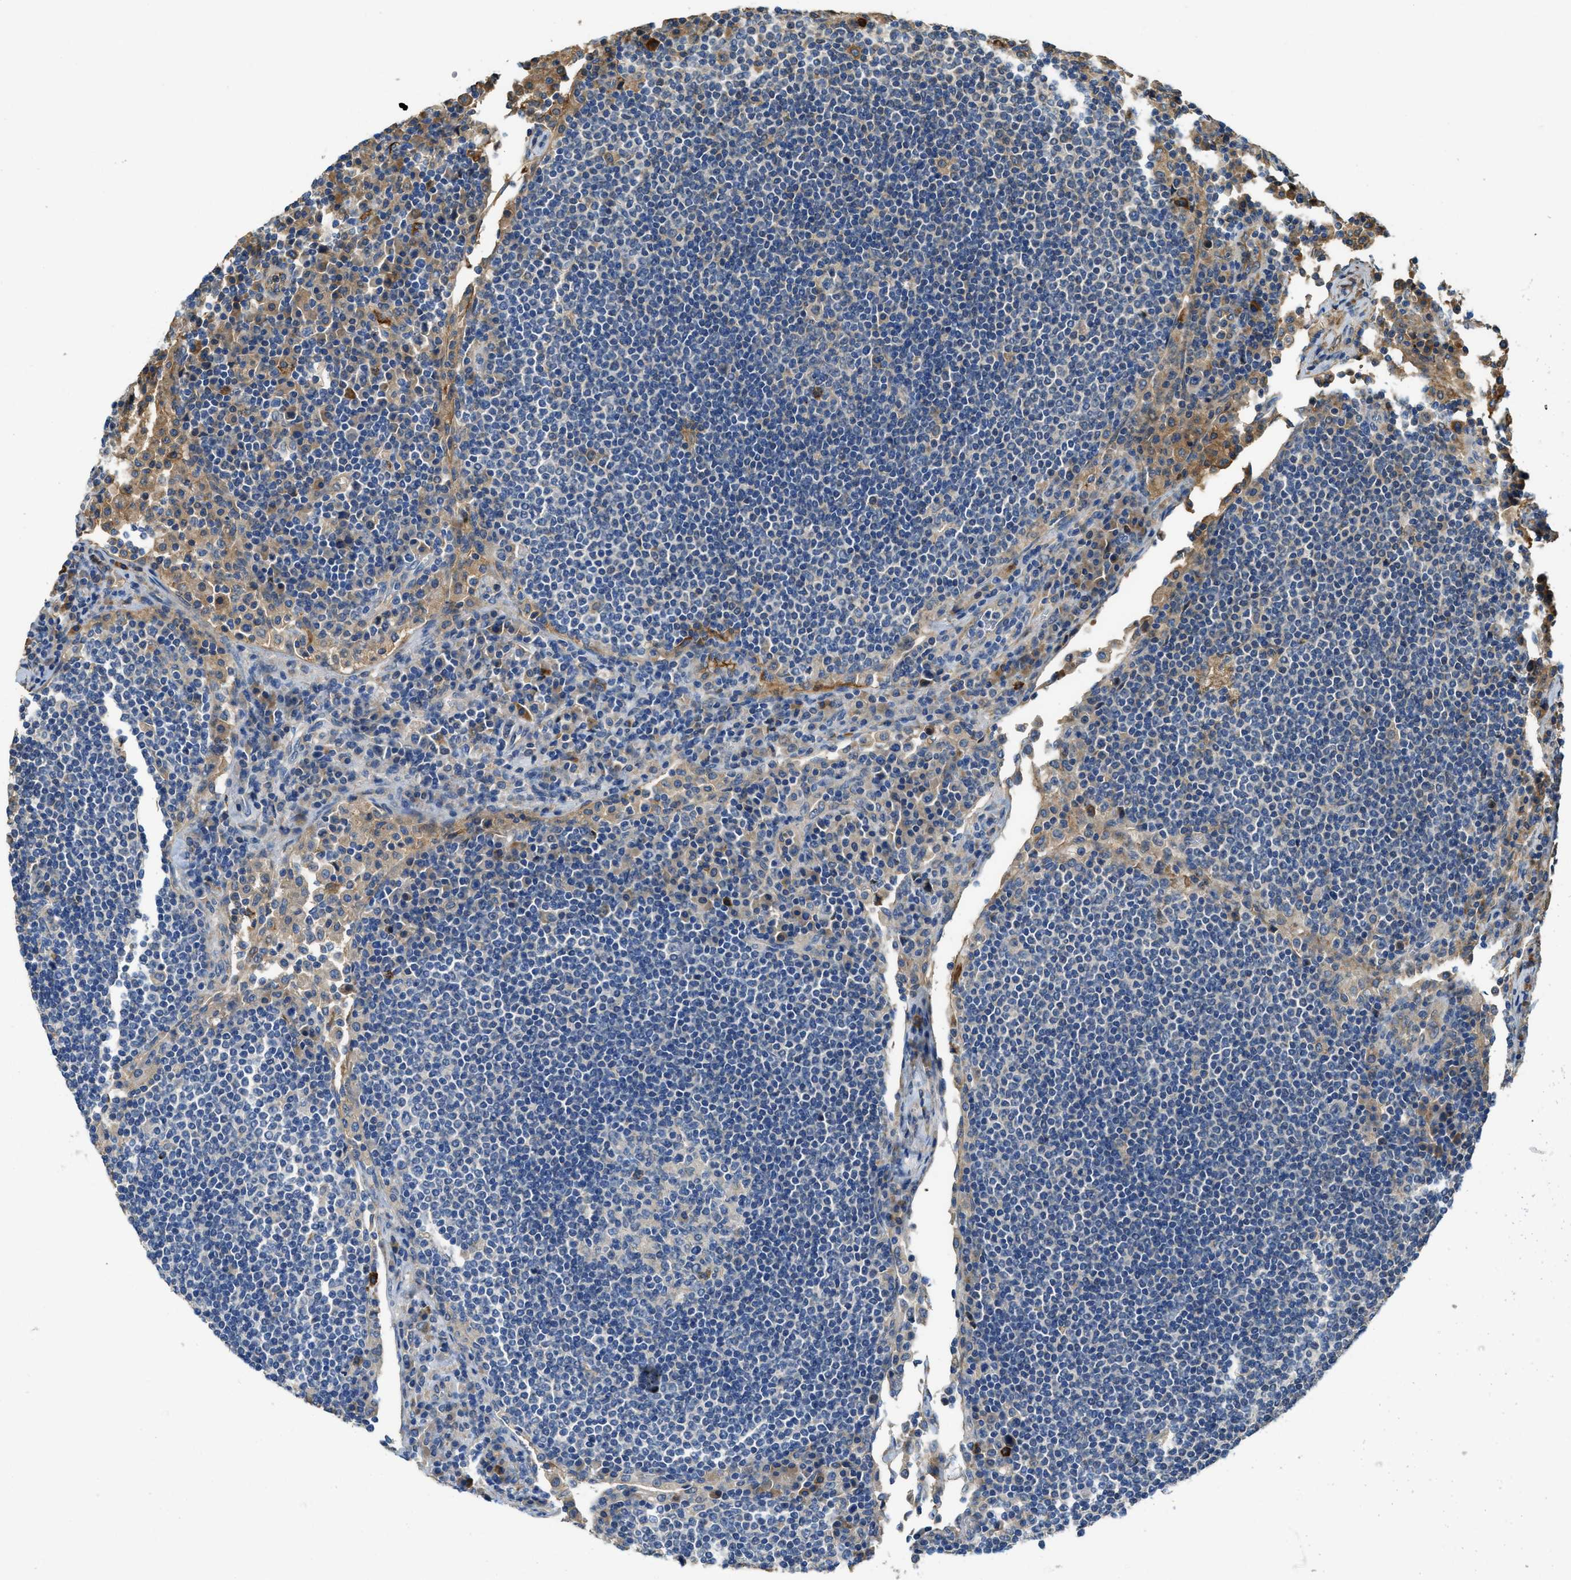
{"staining": {"intensity": "negative", "quantity": "none", "location": "none"}, "tissue": "lymph node", "cell_type": "Germinal center cells", "image_type": "normal", "snomed": [{"axis": "morphology", "description": "Normal tissue, NOS"}, {"axis": "topography", "description": "Lymph node"}], "caption": "A high-resolution image shows immunohistochemistry staining of benign lymph node, which displays no significant expression in germinal center cells.", "gene": "RIPK2", "patient": {"sex": "female", "age": 53}}